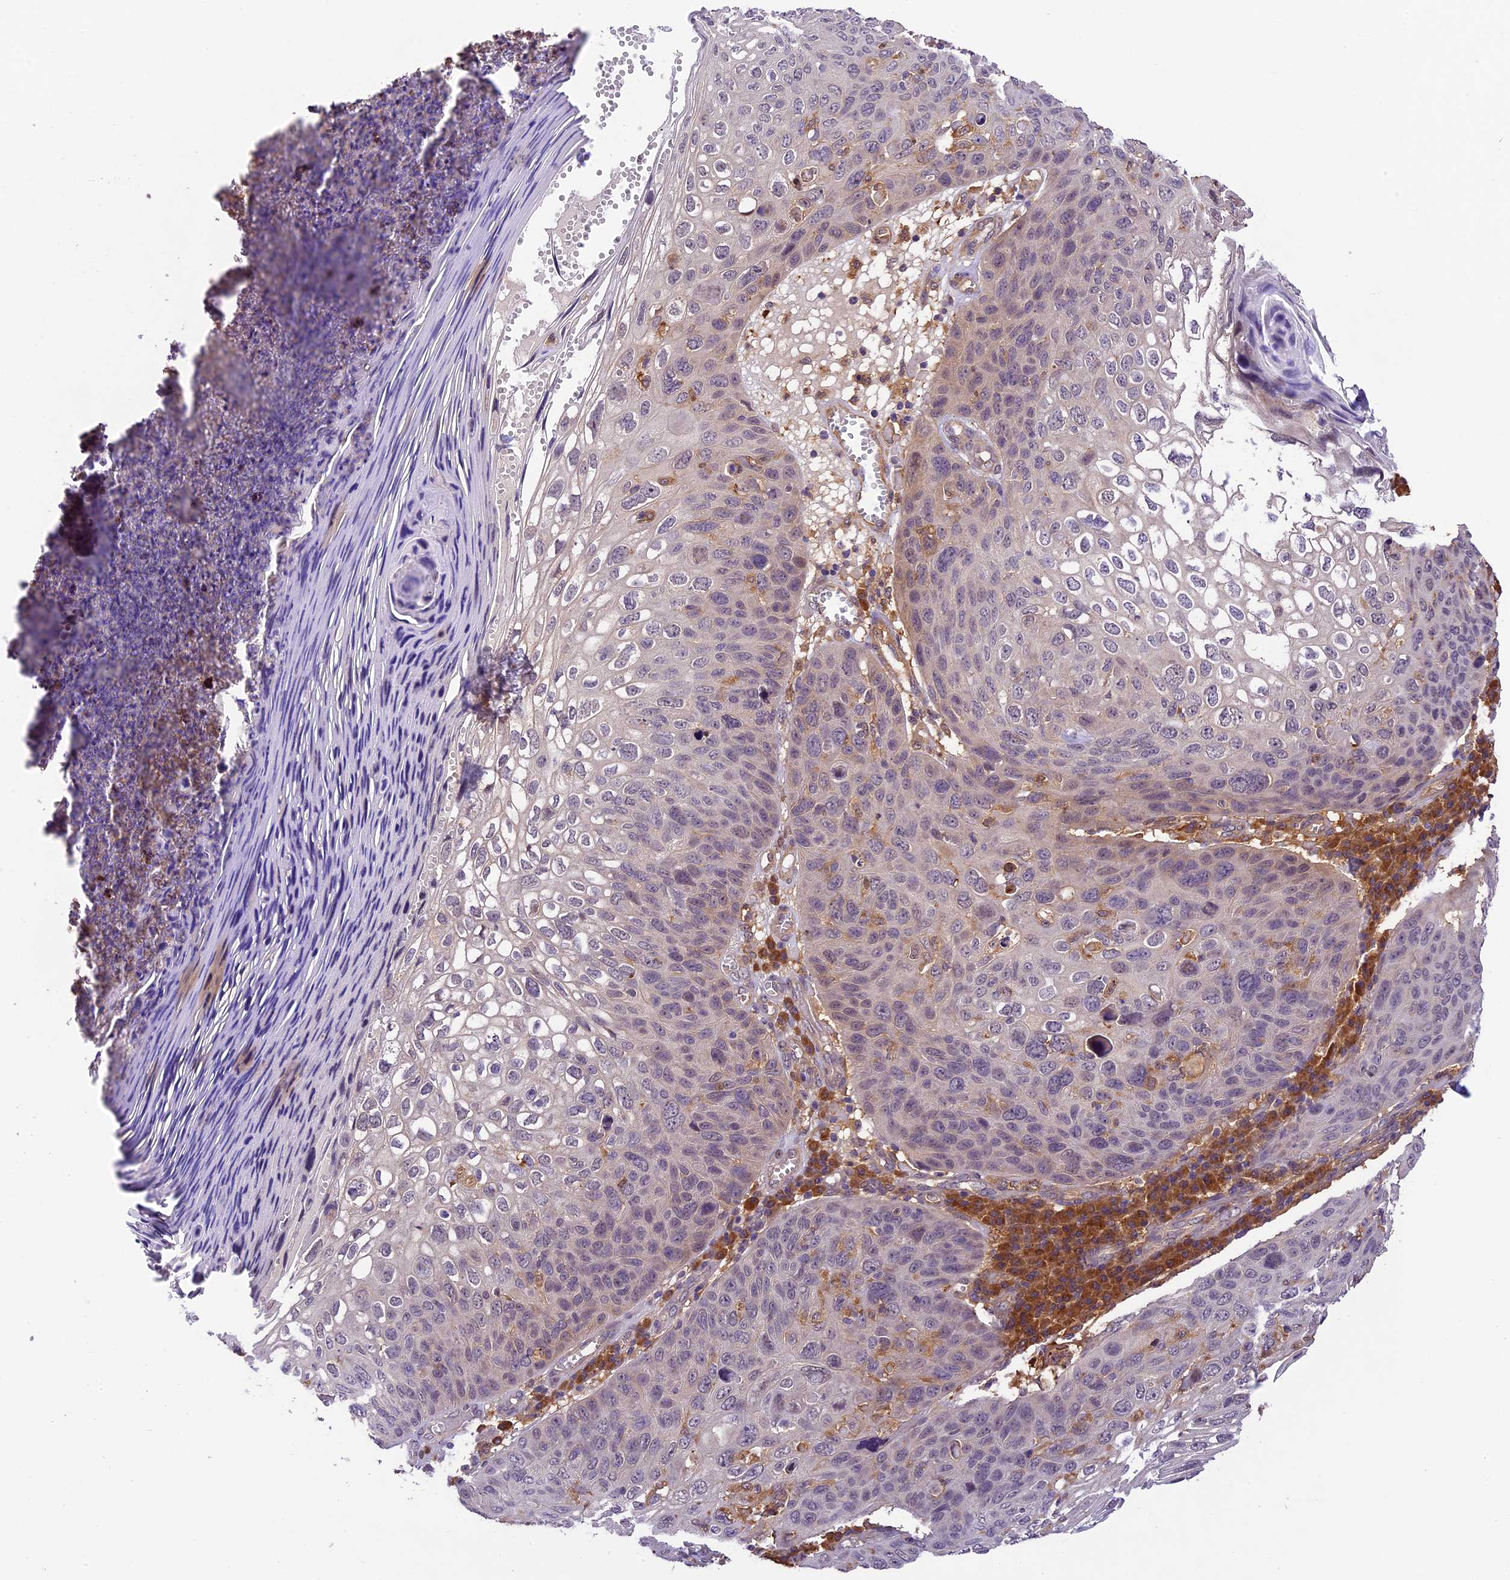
{"staining": {"intensity": "weak", "quantity": "<25%", "location": "cytoplasmic/membranous"}, "tissue": "skin cancer", "cell_type": "Tumor cells", "image_type": "cancer", "snomed": [{"axis": "morphology", "description": "Squamous cell carcinoma, NOS"}, {"axis": "topography", "description": "Skin"}], "caption": "Immunohistochemistry photomicrograph of neoplastic tissue: skin squamous cell carcinoma stained with DAB displays no significant protein staining in tumor cells.", "gene": "NEK8", "patient": {"sex": "female", "age": 90}}